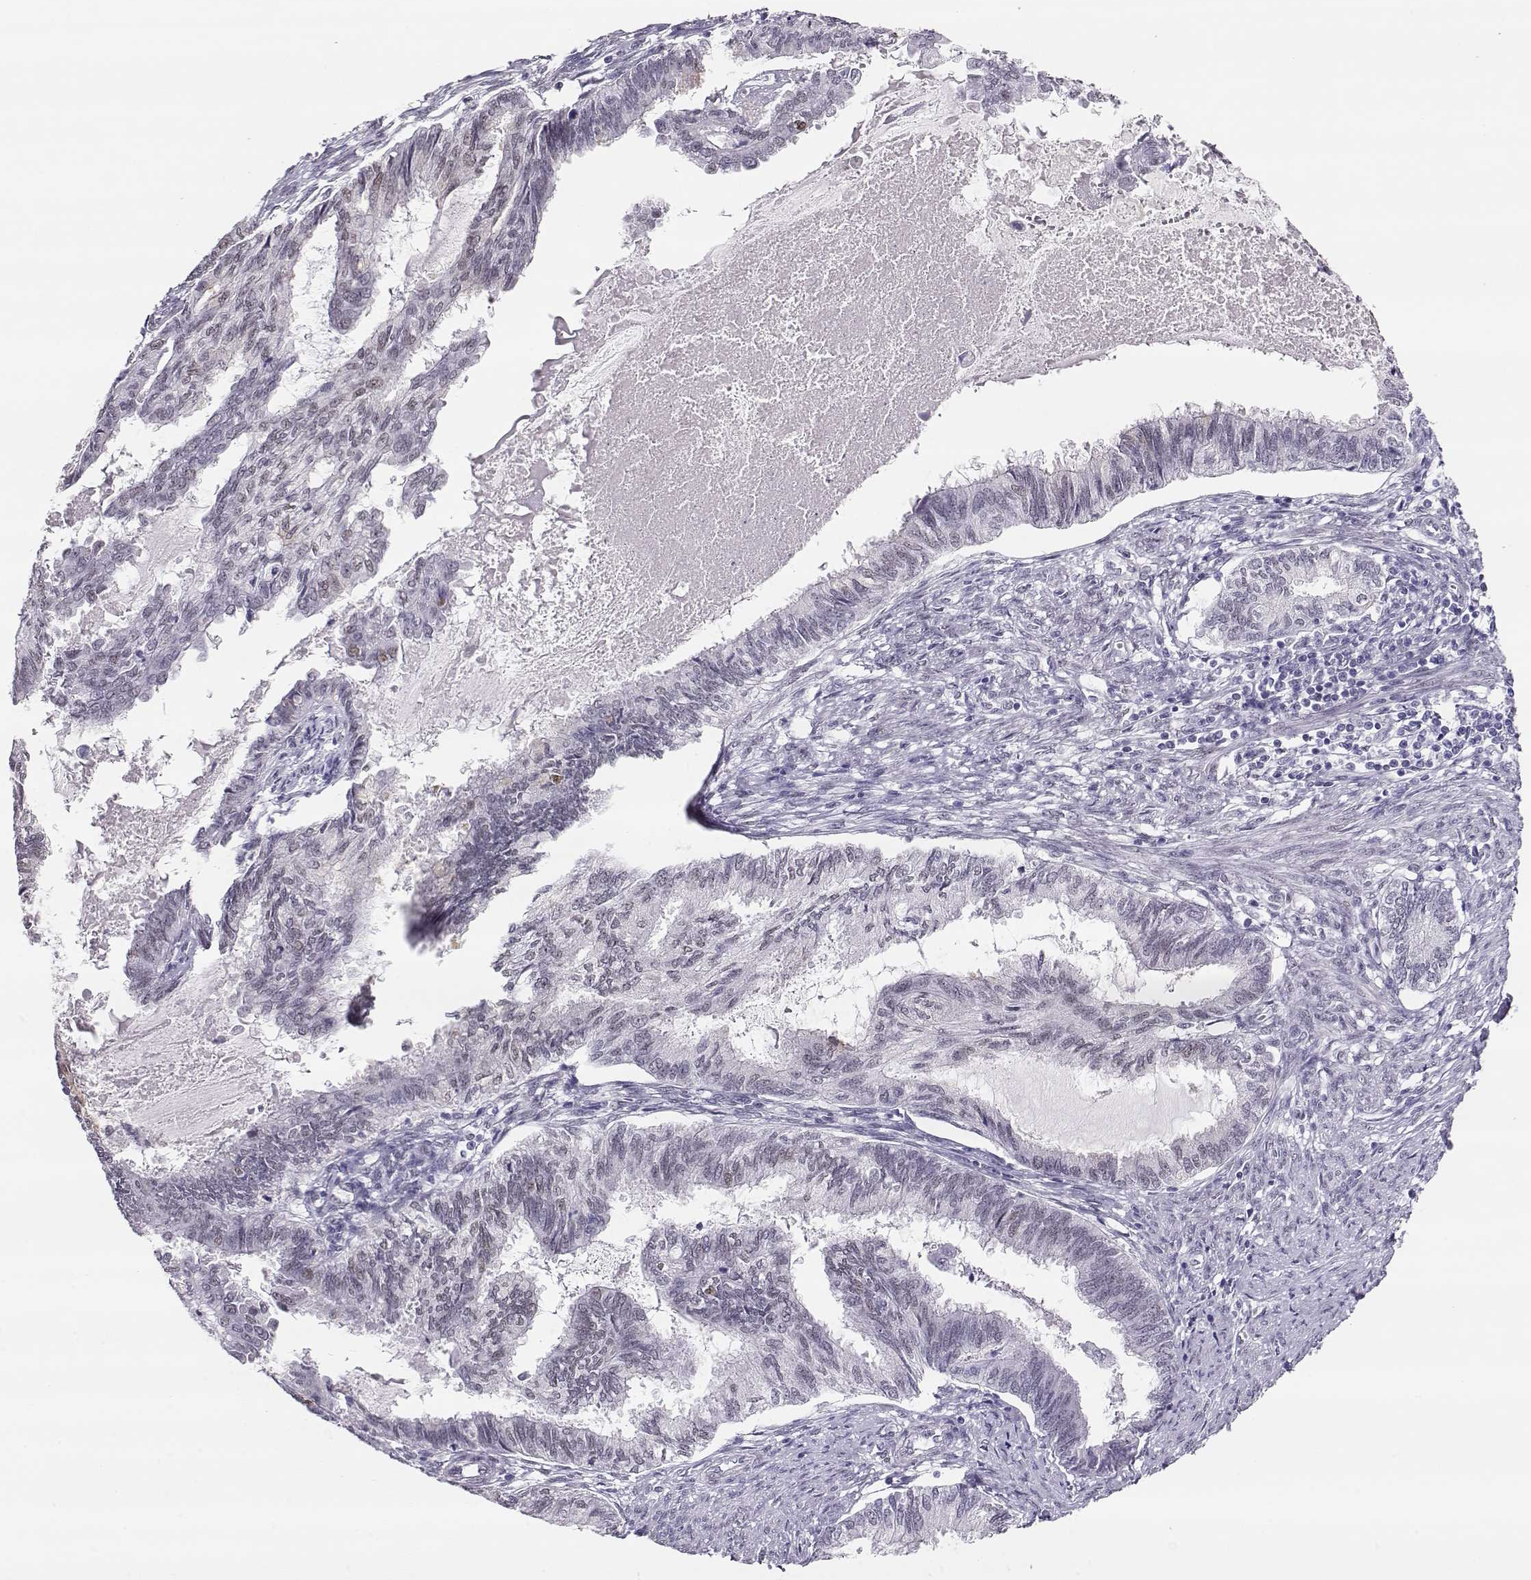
{"staining": {"intensity": "negative", "quantity": "none", "location": "none"}, "tissue": "endometrial cancer", "cell_type": "Tumor cells", "image_type": "cancer", "snomed": [{"axis": "morphology", "description": "Adenocarcinoma, NOS"}, {"axis": "topography", "description": "Endometrium"}], "caption": "This is an immunohistochemistry histopathology image of human adenocarcinoma (endometrial). There is no staining in tumor cells.", "gene": "POLI", "patient": {"sex": "female", "age": 86}}